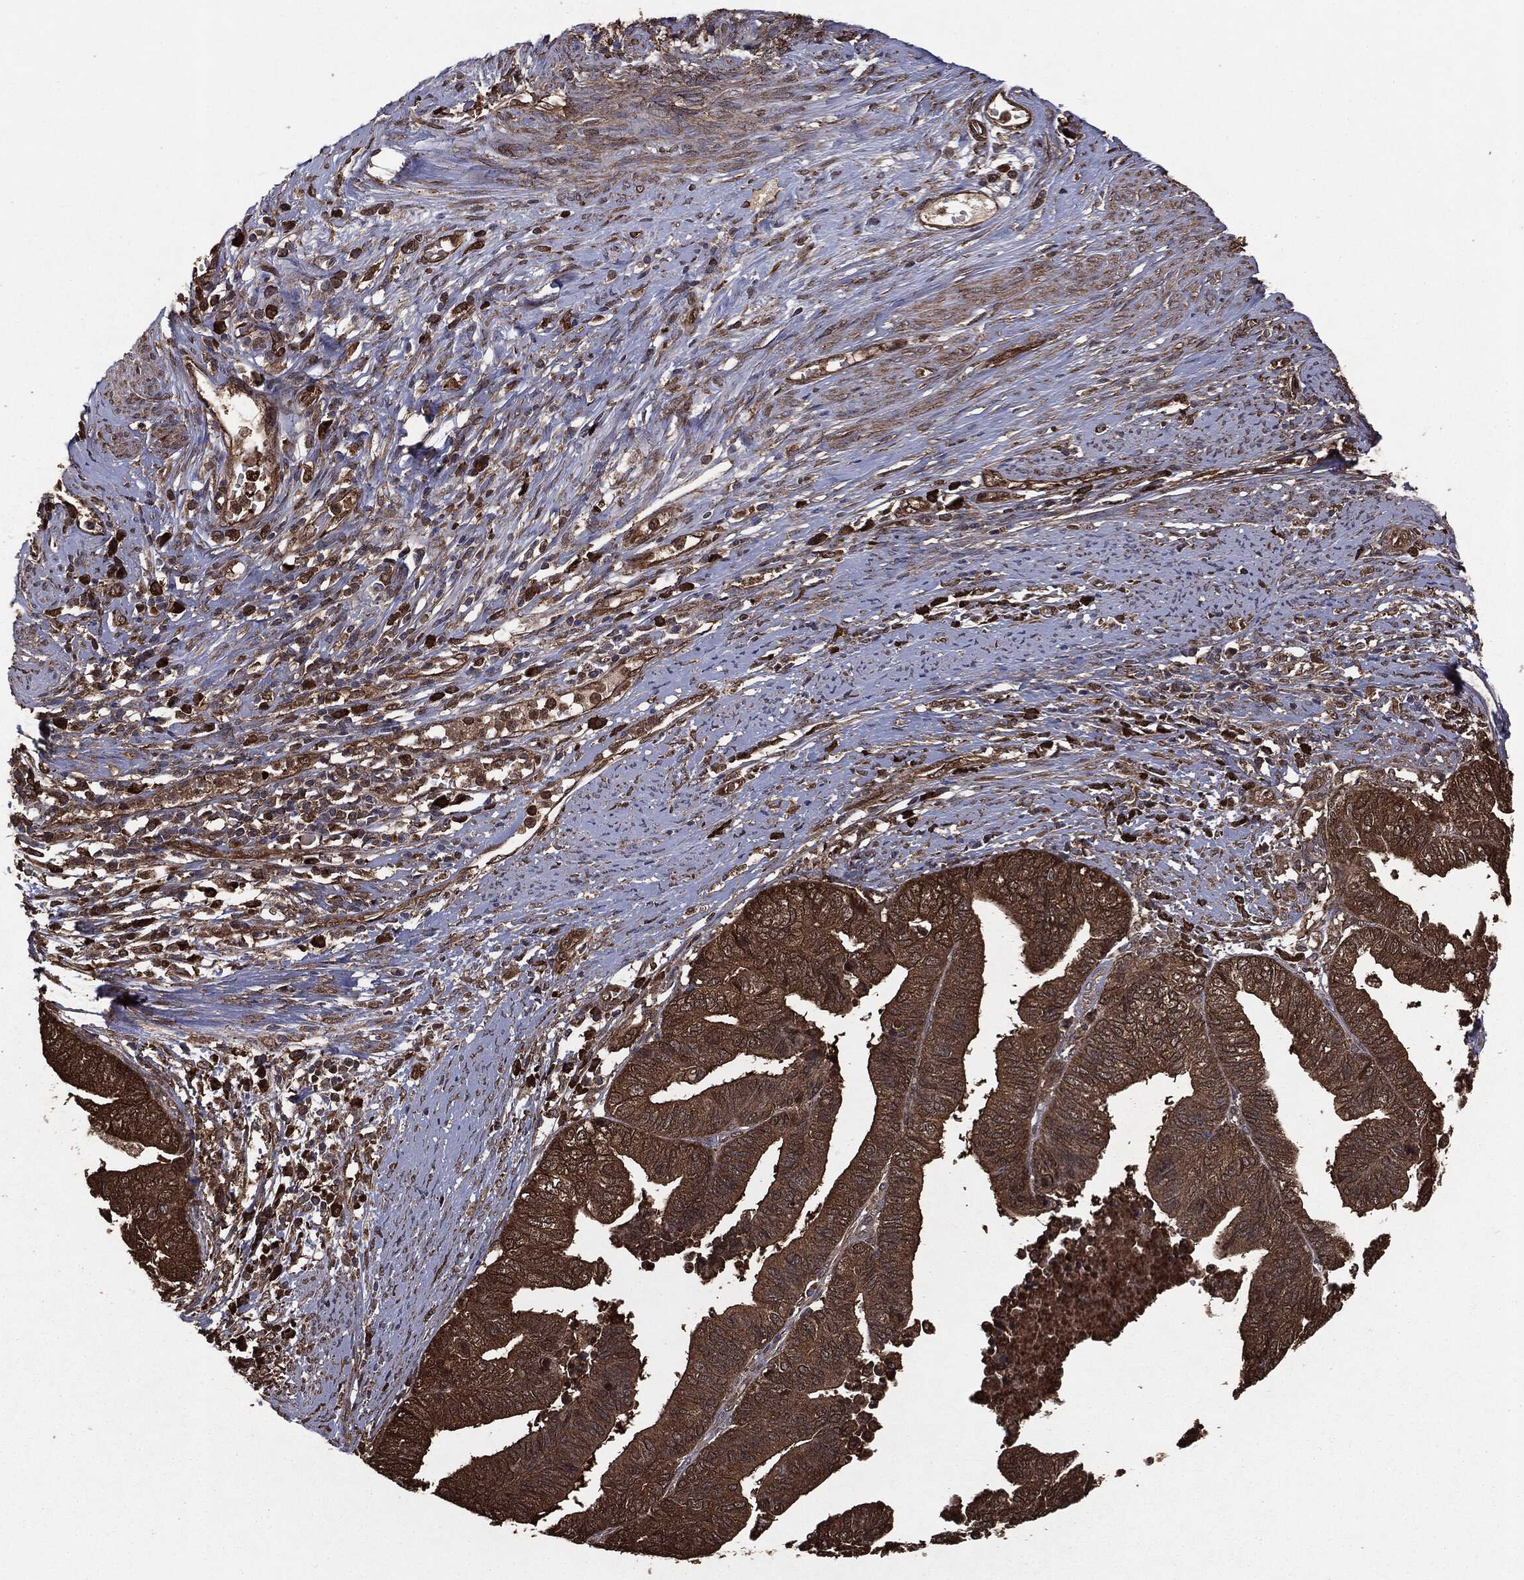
{"staining": {"intensity": "strong", "quantity": ">75%", "location": "cytoplasmic/membranous"}, "tissue": "endometrial cancer", "cell_type": "Tumor cells", "image_type": "cancer", "snomed": [{"axis": "morphology", "description": "Adenocarcinoma, NOS"}, {"axis": "topography", "description": "Endometrium"}], "caption": "A high amount of strong cytoplasmic/membranous staining is identified in approximately >75% of tumor cells in endometrial cancer tissue.", "gene": "NME1", "patient": {"sex": "female", "age": 65}}